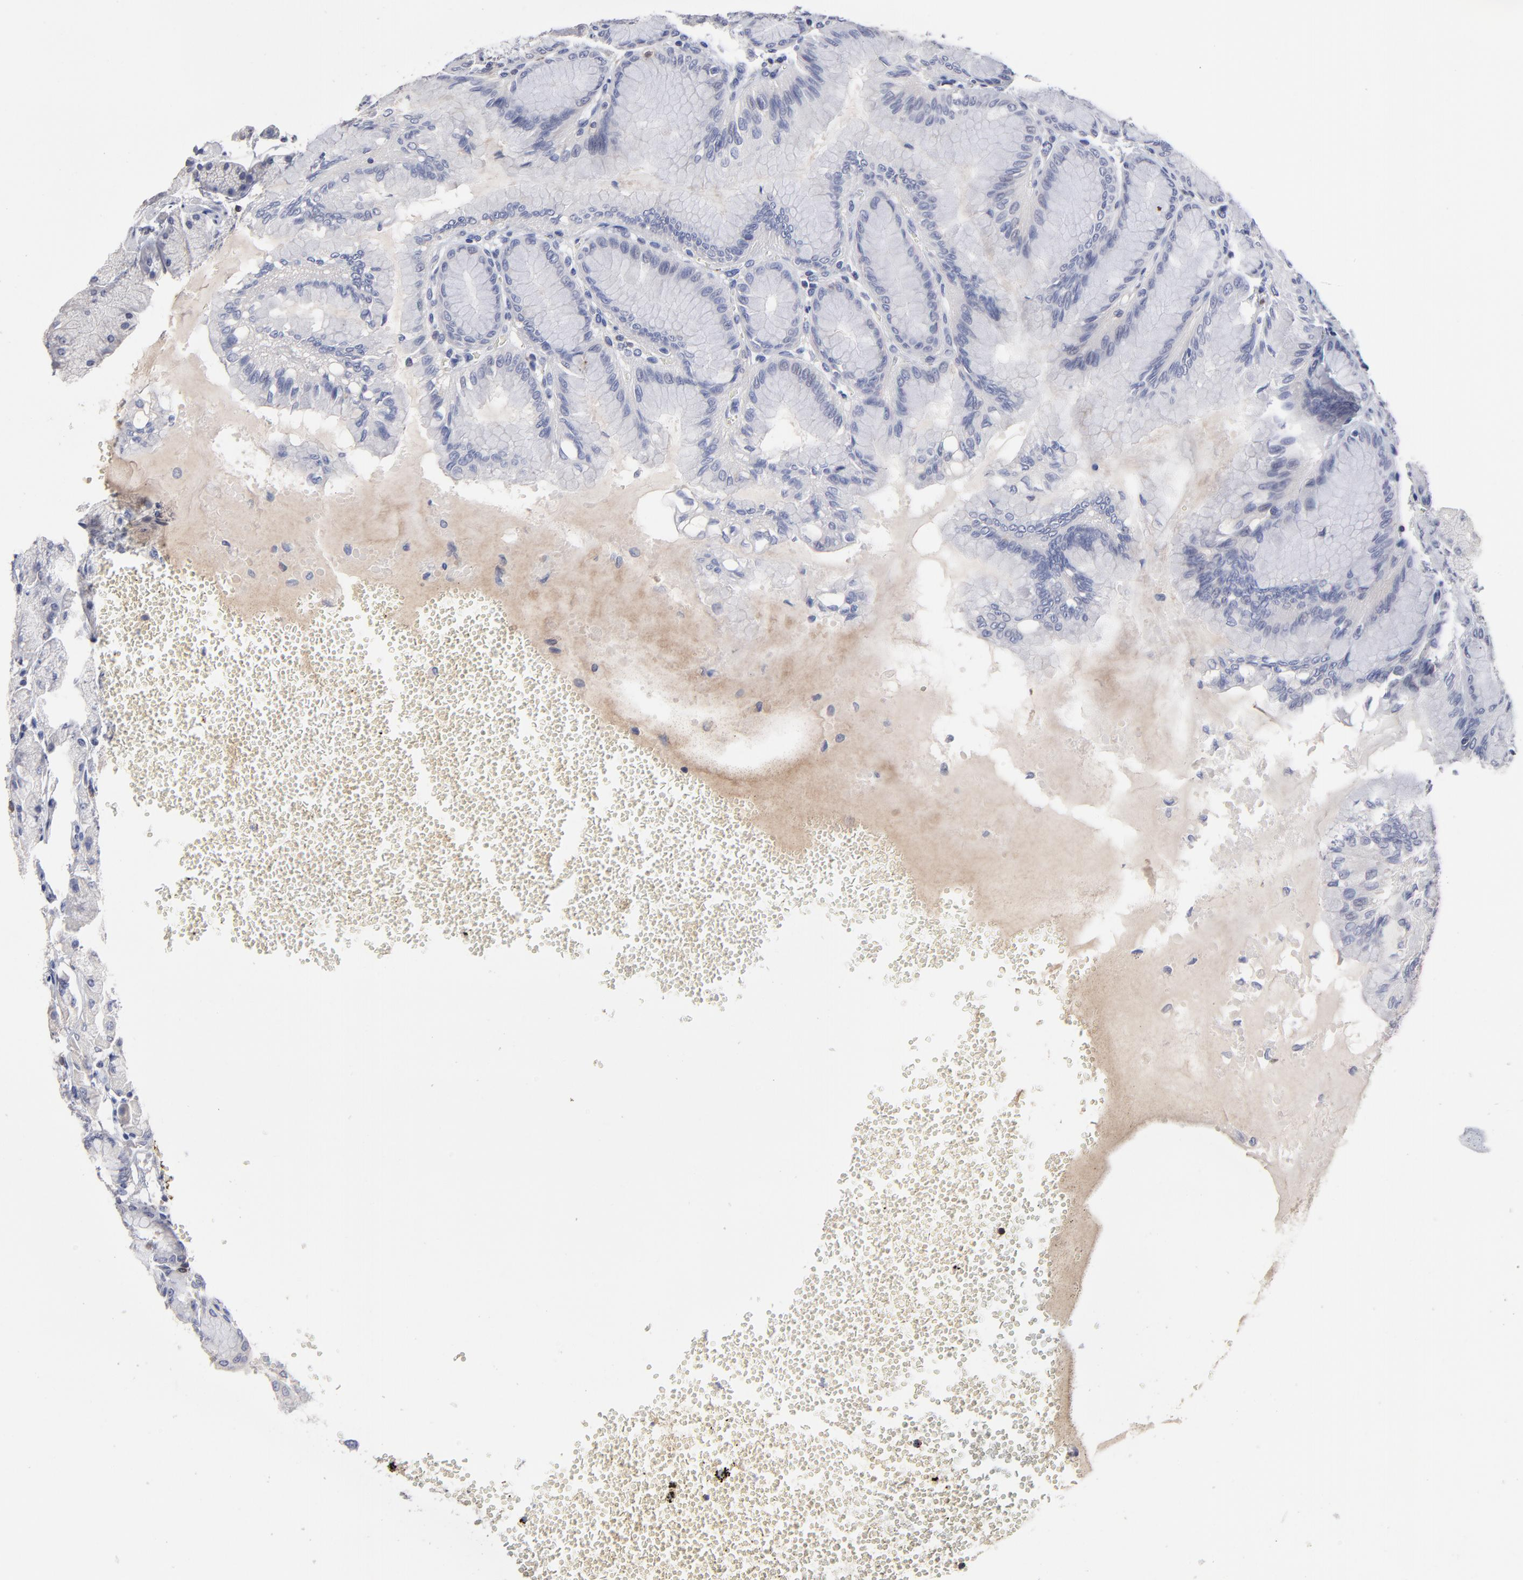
{"staining": {"intensity": "negative", "quantity": "none", "location": "none"}, "tissue": "stomach", "cell_type": "Glandular cells", "image_type": "normal", "snomed": [{"axis": "morphology", "description": "Normal tissue, NOS"}, {"axis": "topography", "description": "Stomach"}, {"axis": "topography", "description": "Stomach, lower"}], "caption": "DAB (3,3'-diaminobenzidine) immunohistochemical staining of benign stomach shows no significant positivity in glandular cells. (DAB immunohistochemistry (IHC), high magnification).", "gene": "TRAT1", "patient": {"sex": "male", "age": 76}}